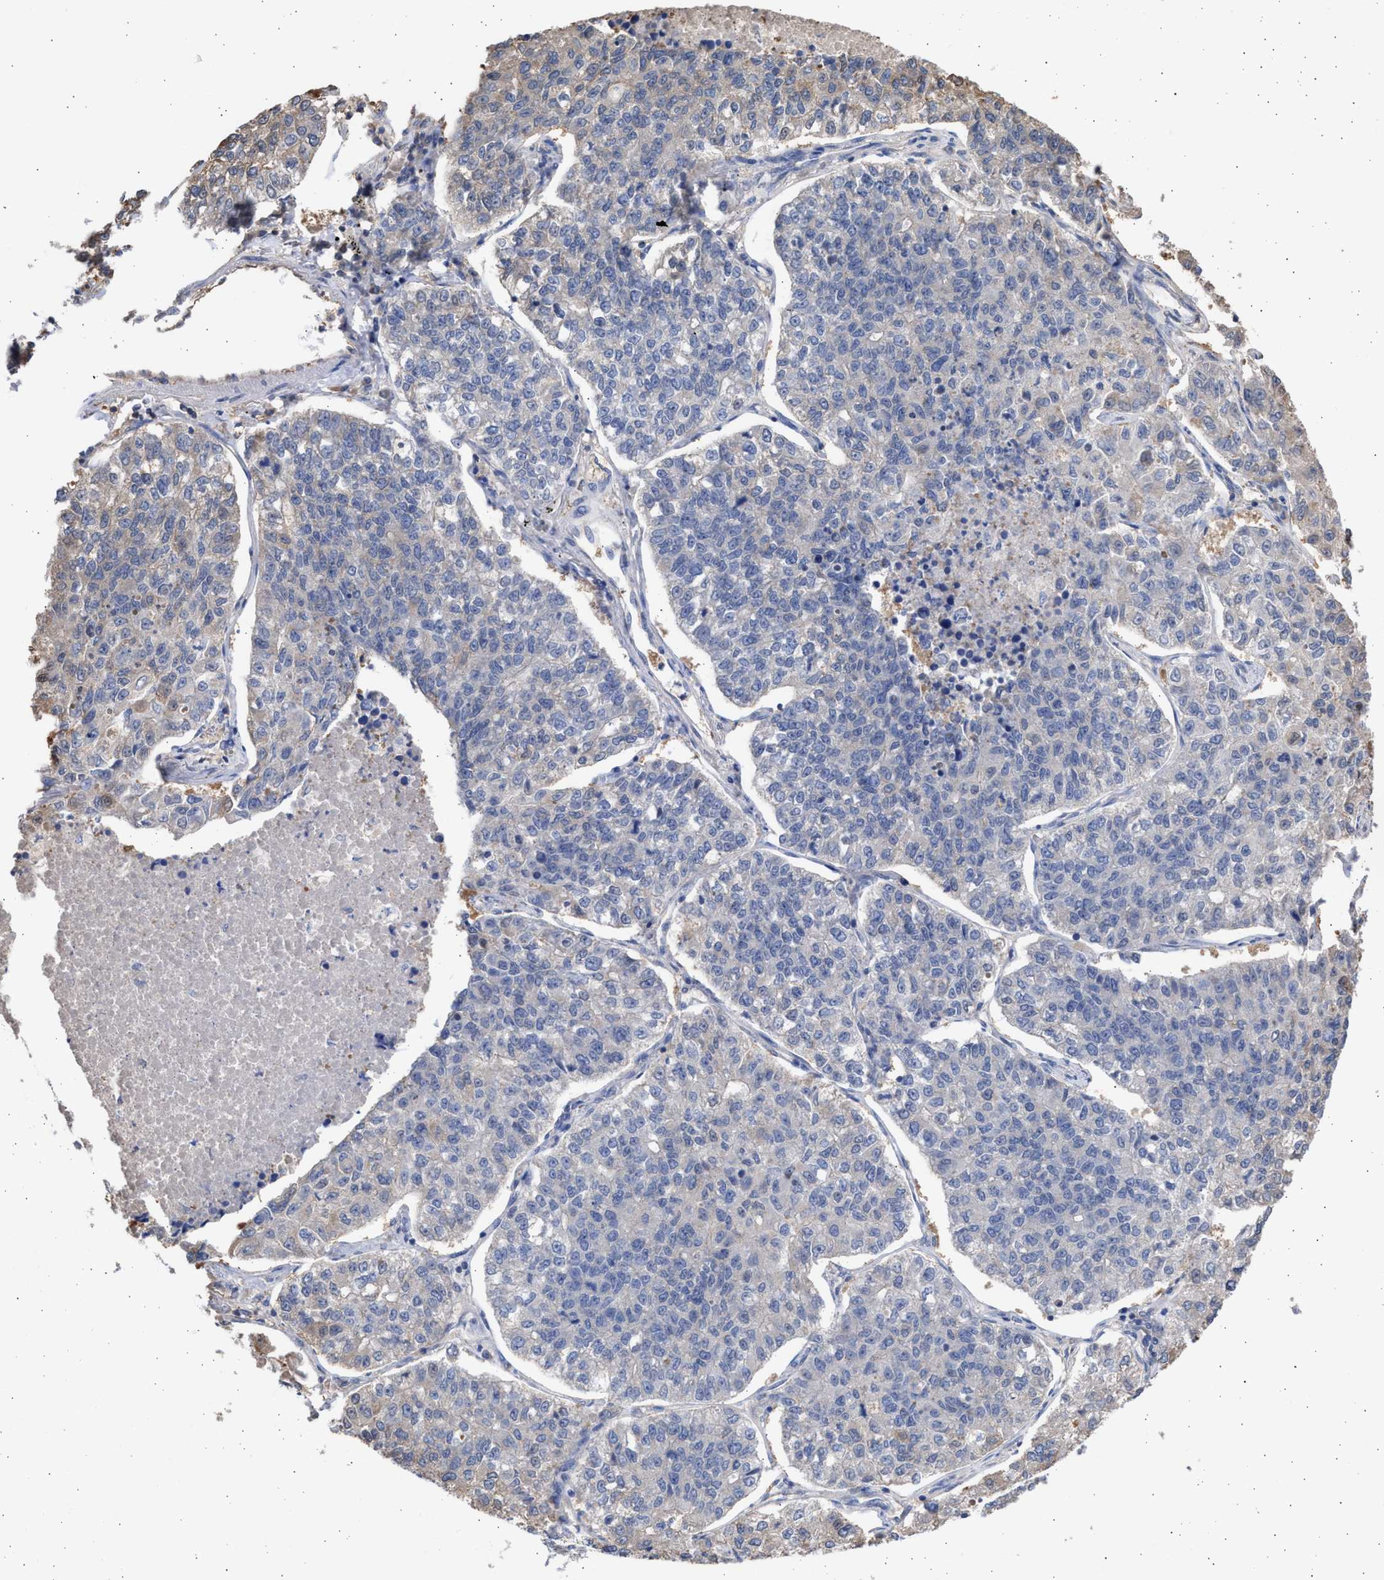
{"staining": {"intensity": "weak", "quantity": "<25%", "location": "cytoplasmic/membranous"}, "tissue": "lung cancer", "cell_type": "Tumor cells", "image_type": "cancer", "snomed": [{"axis": "morphology", "description": "Adenocarcinoma, NOS"}, {"axis": "topography", "description": "Lung"}], "caption": "Lung cancer (adenocarcinoma) was stained to show a protein in brown. There is no significant positivity in tumor cells.", "gene": "ALDOC", "patient": {"sex": "male", "age": 49}}